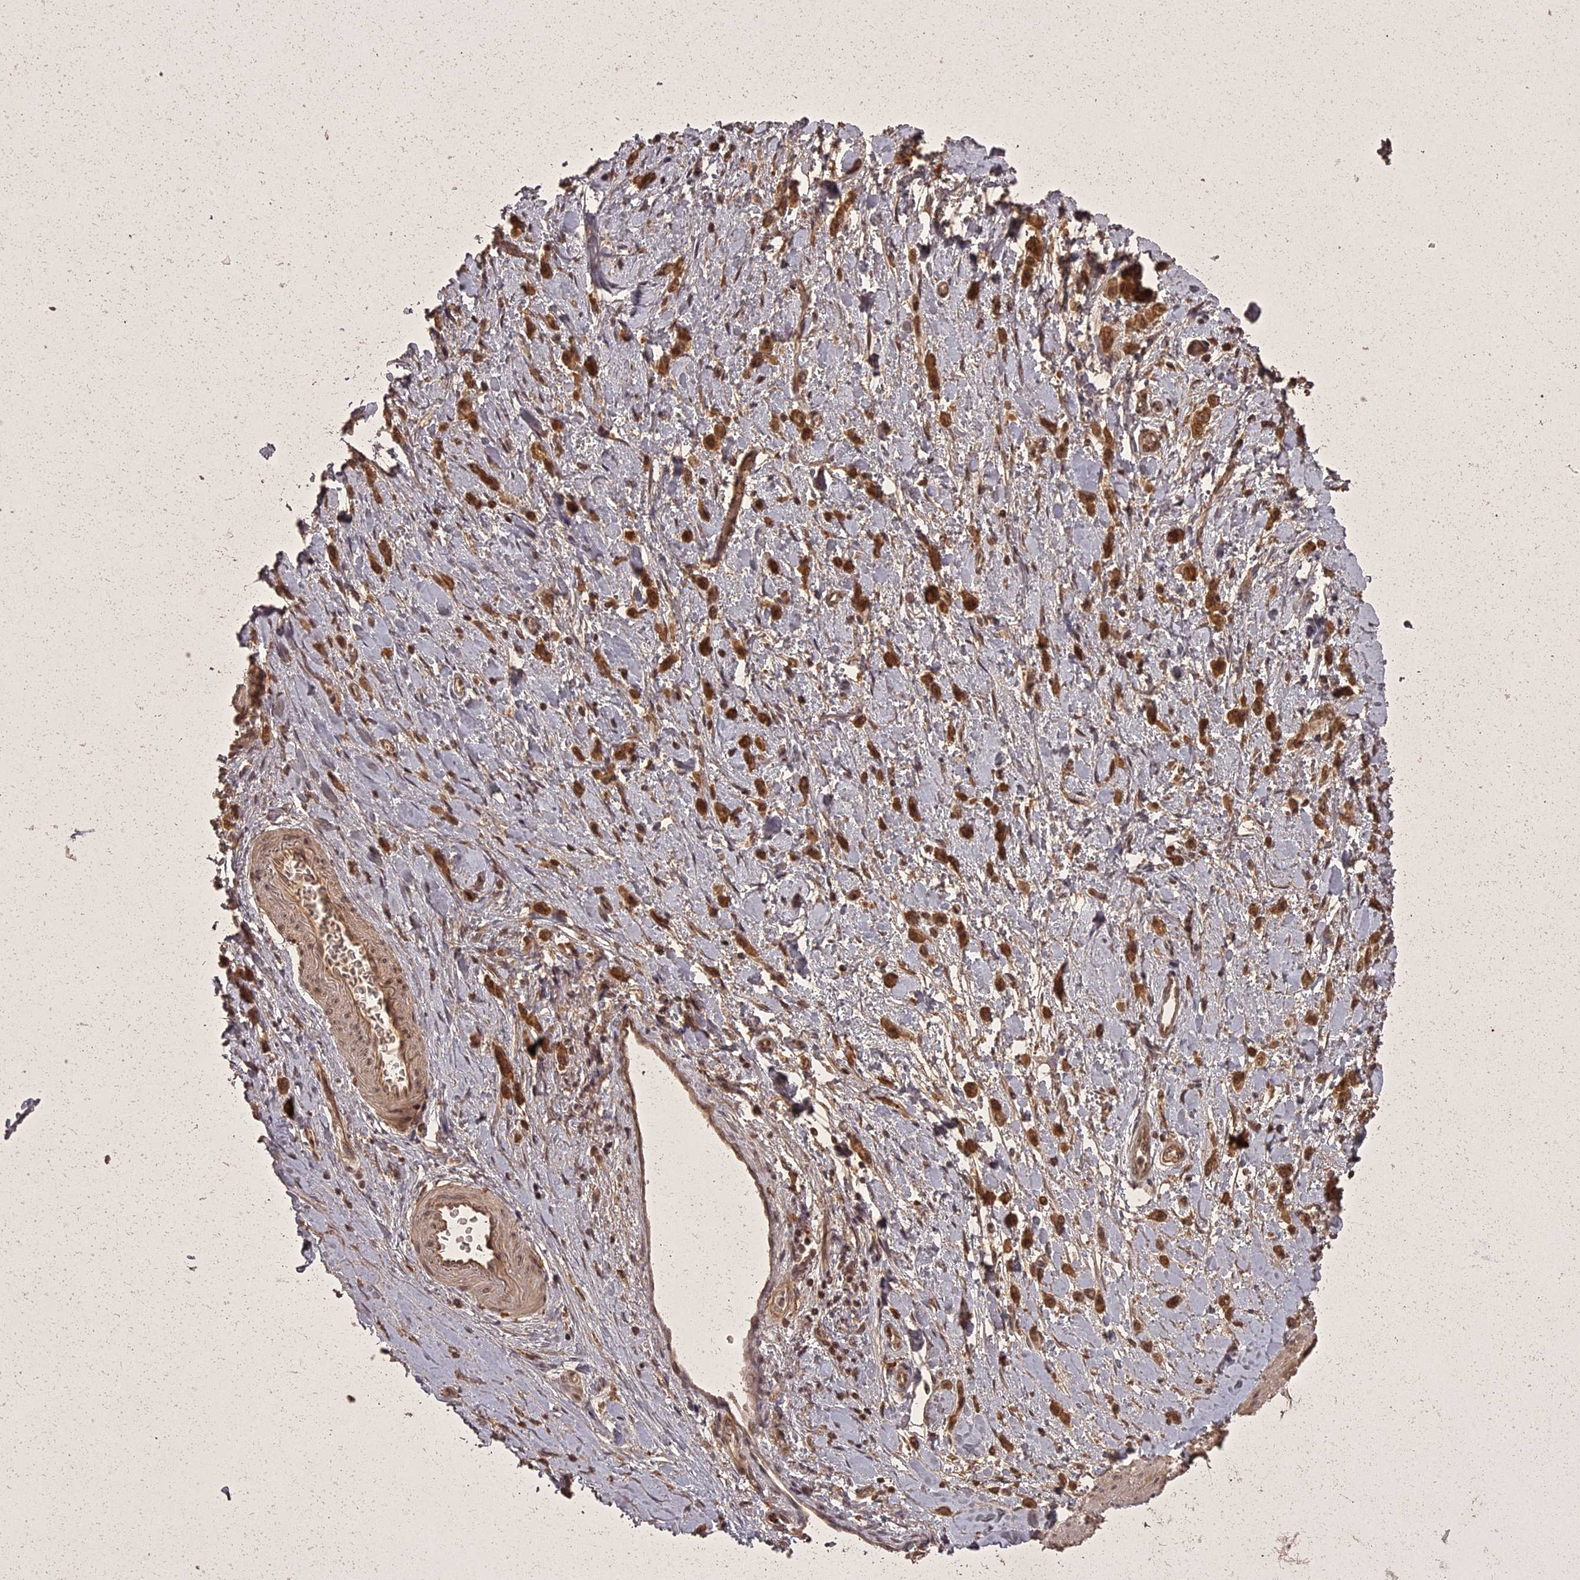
{"staining": {"intensity": "strong", "quantity": ">75%", "location": "cytoplasmic/membranous,nuclear"}, "tissue": "stomach cancer", "cell_type": "Tumor cells", "image_type": "cancer", "snomed": [{"axis": "morphology", "description": "Adenocarcinoma, NOS"}, {"axis": "topography", "description": "Stomach"}], "caption": "Approximately >75% of tumor cells in human stomach cancer (adenocarcinoma) display strong cytoplasmic/membranous and nuclear protein expression as visualized by brown immunohistochemical staining.", "gene": "ING5", "patient": {"sex": "female", "age": 65}}